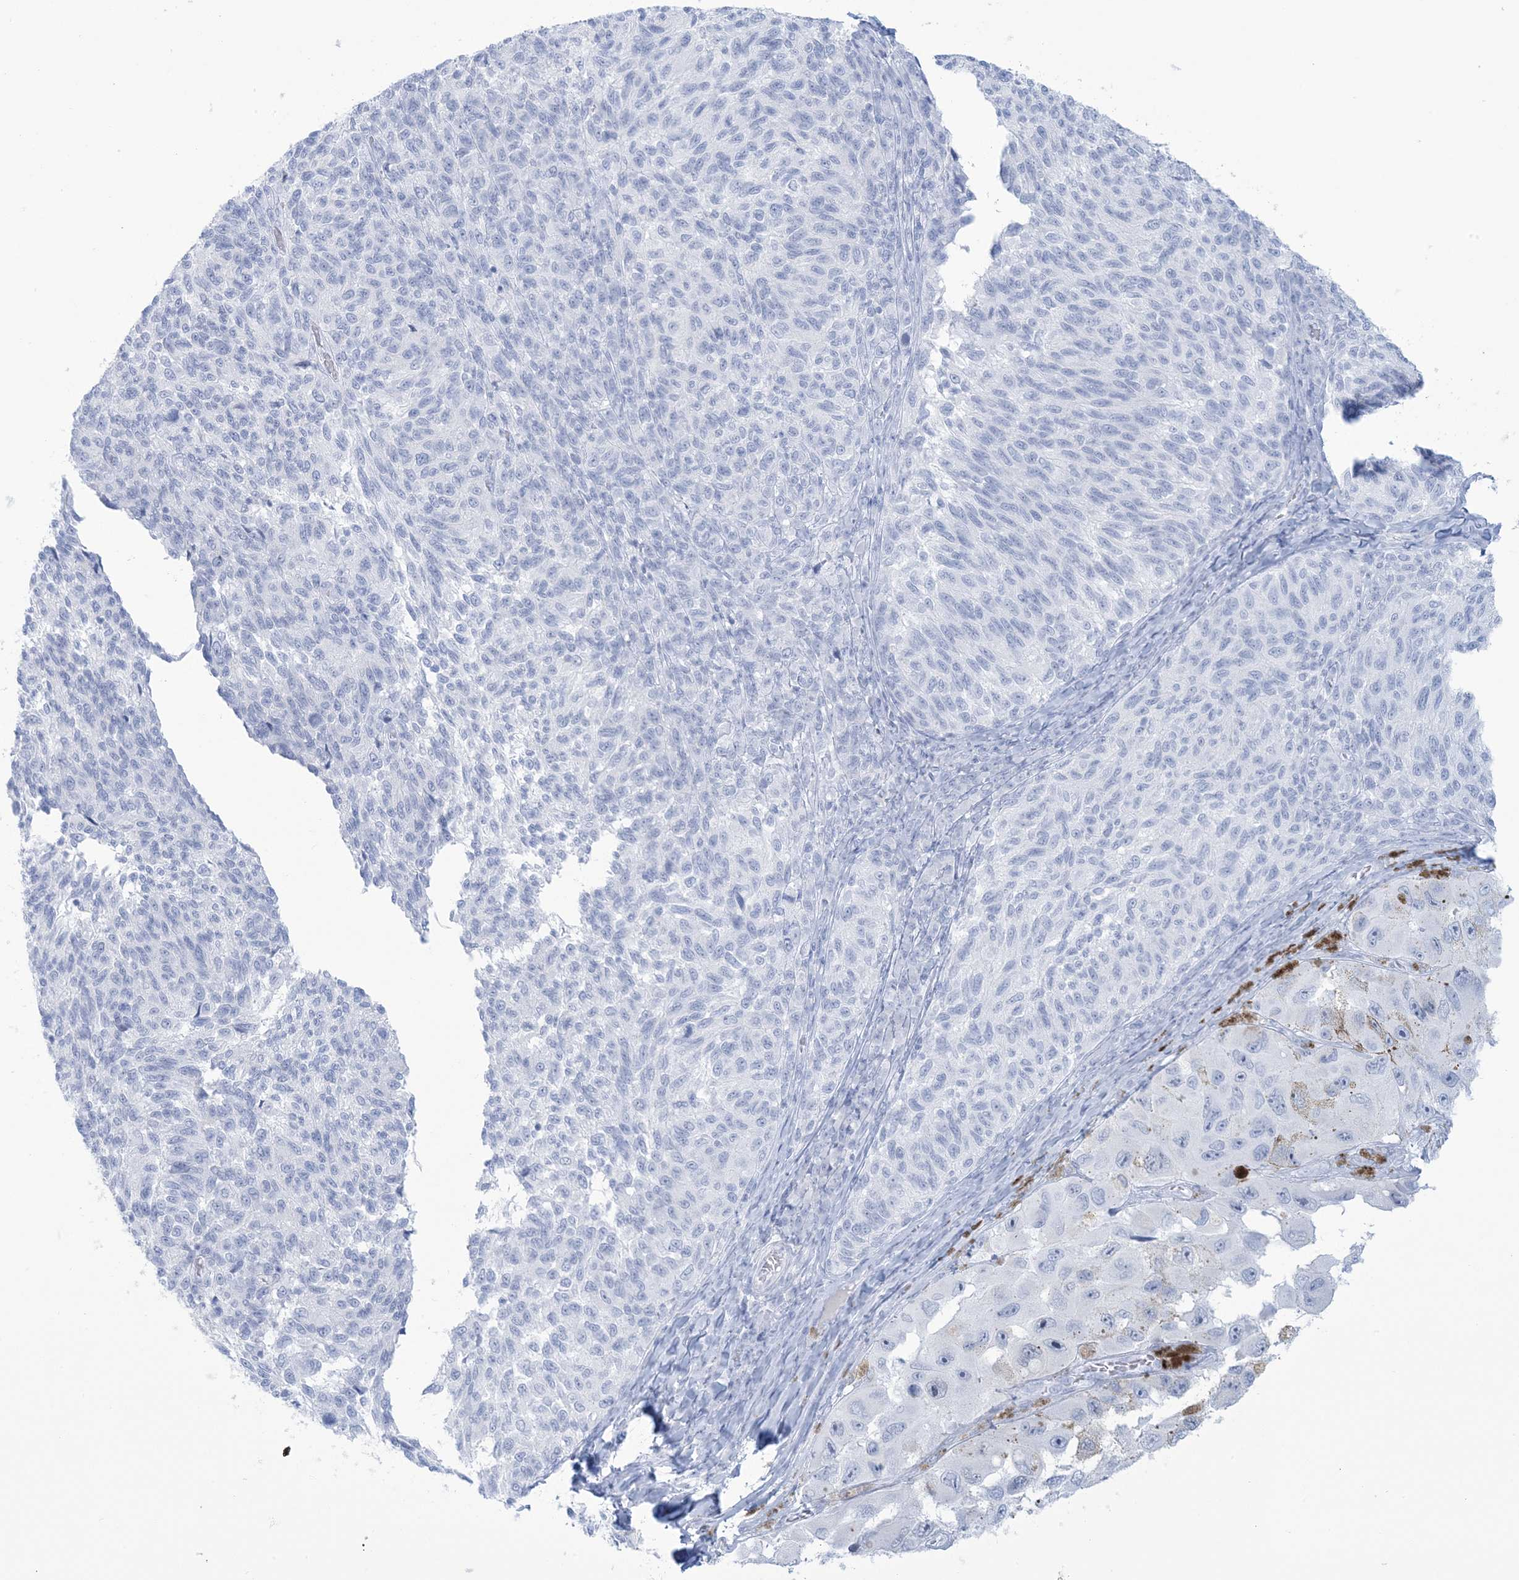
{"staining": {"intensity": "negative", "quantity": "none", "location": "none"}, "tissue": "melanoma", "cell_type": "Tumor cells", "image_type": "cancer", "snomed": [{"axis": "morphology", "description": "Malignant melanoma, NOS"}, {"axis": "topography", "description": "Skin"}], "caption": "IHC micrograph of human malignant melanoma stained for a protein (brown), which shows no staining in tumor cells. Brightfield microscopy of IHC stained with DAB (3,3'-diaminobenzidine) (brown) and hematoxylin (blue), captured at high magnification.", "gene": "AGXT", "patient": {"sex": "female", "age": 73}}